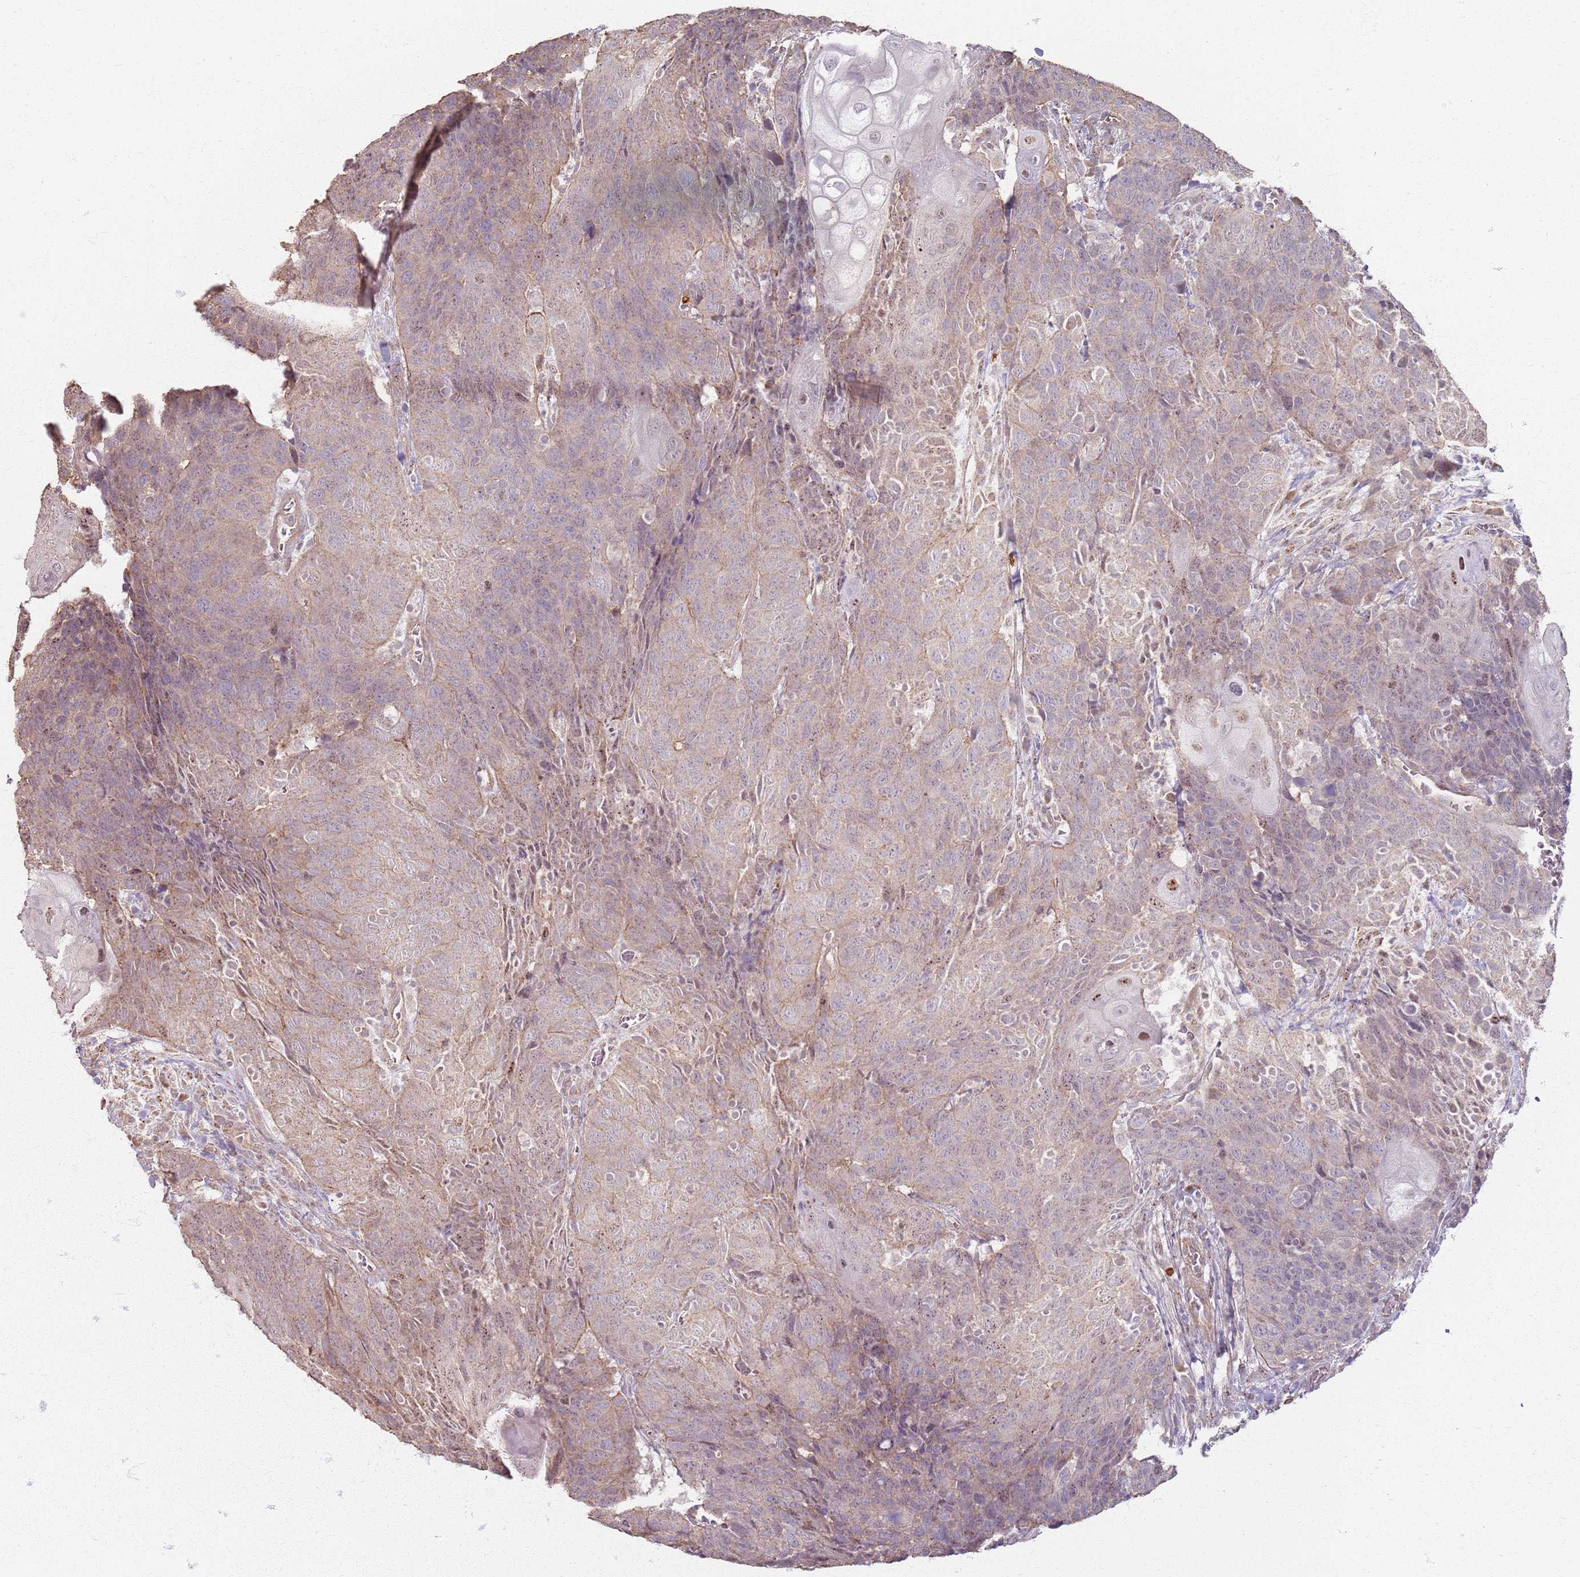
{"staining": {"intensity": "weak", "quantity": "25%-75%", "location": "cytoplasmic/membranous"}, "tissue": "head and neck cancer", "cell_type": "Tumor cells", "image_type": "cancer", "snomed": [{"axis": "morphology", "description": "Squamous cell carcinoma, NOS"}, {"axis": "topography", "description": "Head-Neck"}], "caption": "Weak cytoplasmic/membranous expression for a protein is identified in approximately 25%-75% of tumor cells of squamous cell carcinoma (head and neck) using immunohistochemistry (IHC).", "gene": "KCNA5", "patient": {"sex": "male", "age": 66}}